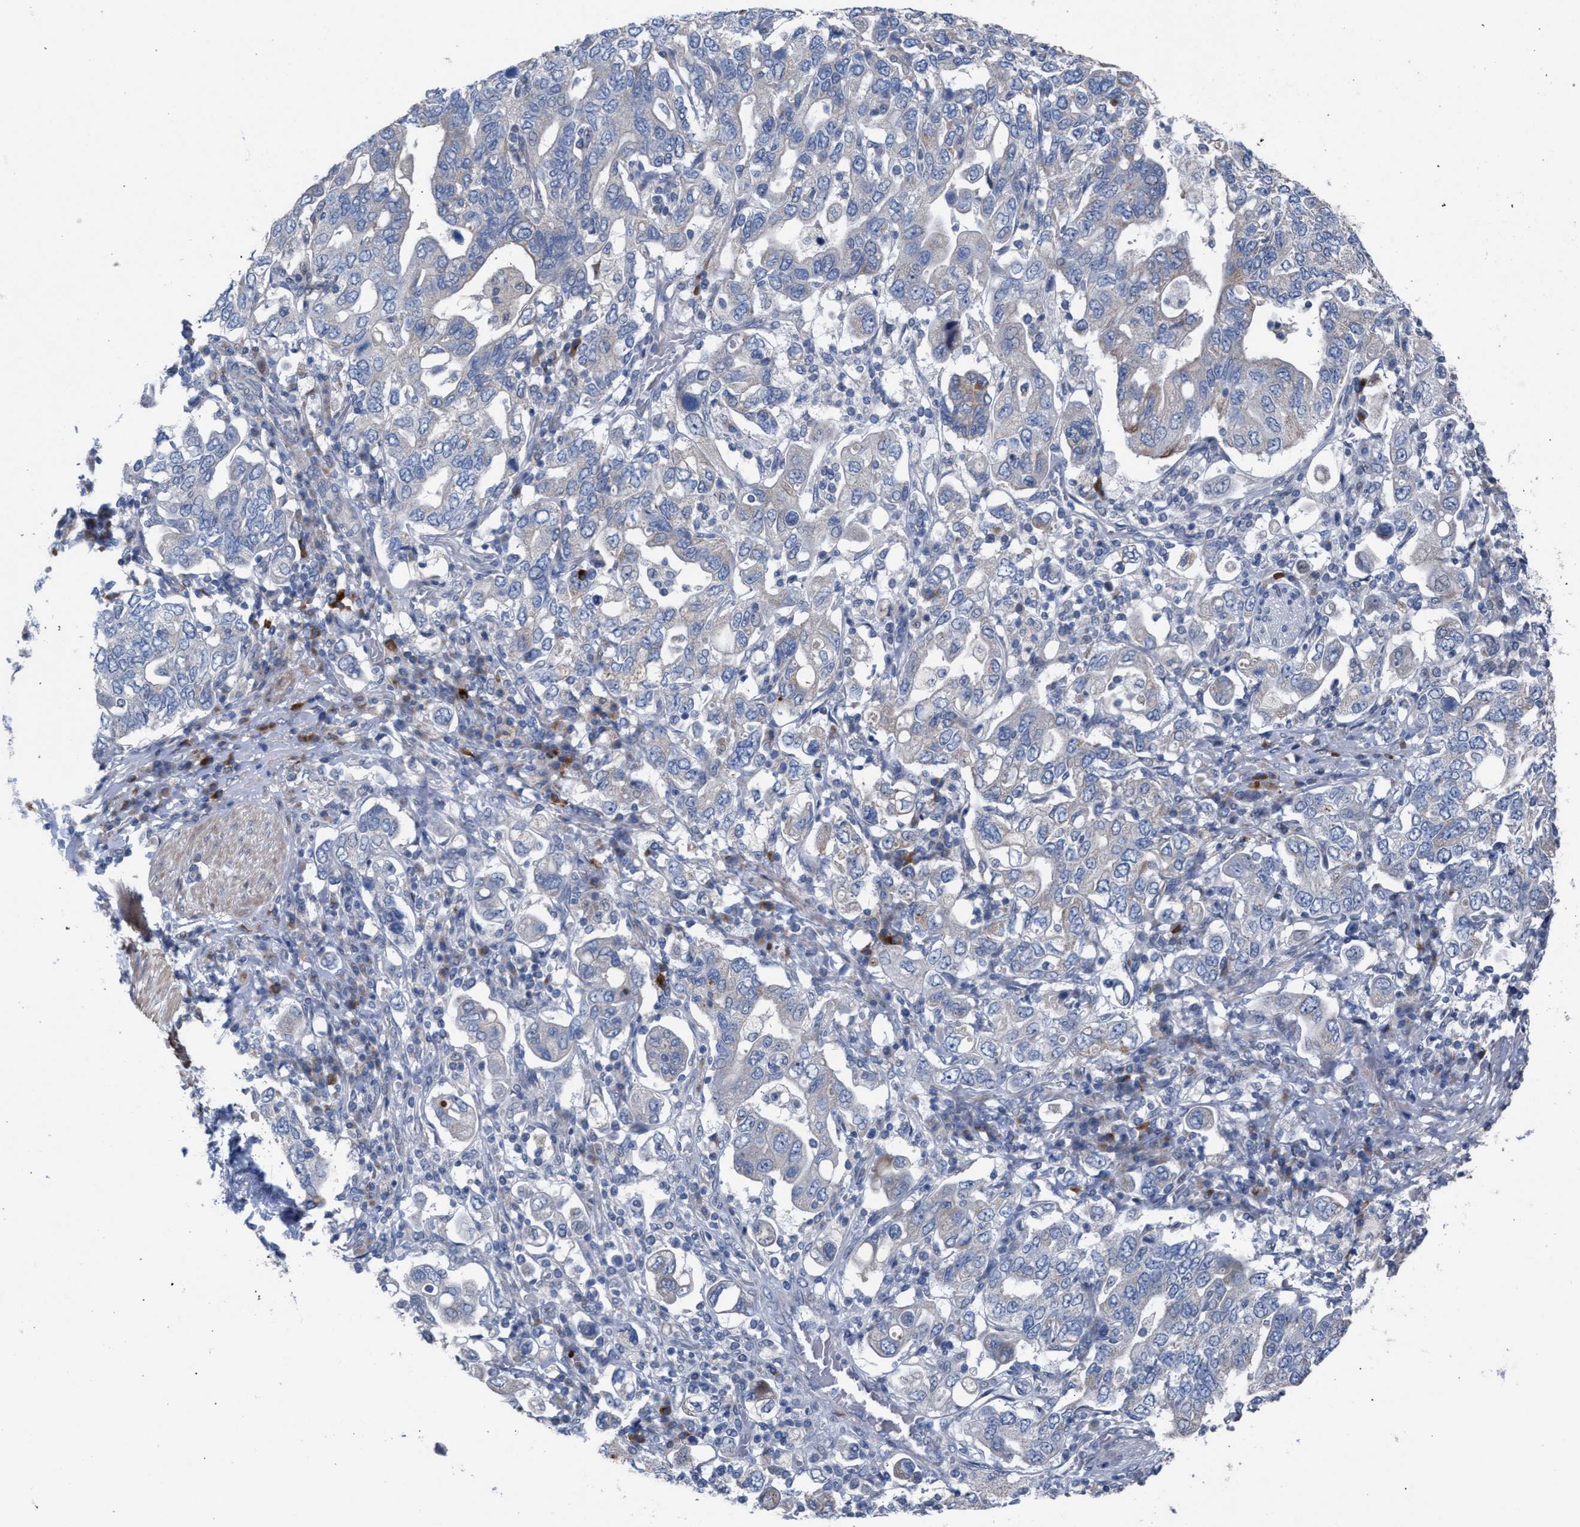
{"staining": {"intensity": "negative", "quantity": "none", "location": "none"}, "tissue": "stomach cancer", "cell_type": "Tumor cells", "image_type": "cancer", "snomed": [{"axis": "morphology", "description": "Adenocarcinoma, NOS"}, {"axis": "topography", "description": "Stomach, upper"}], "caption": "The micrograph exhibits no staining of tumor cells in stomach adenocarcinoma.", "gene": "RNF135", "patient": {"sex": "male", "age": 62}}